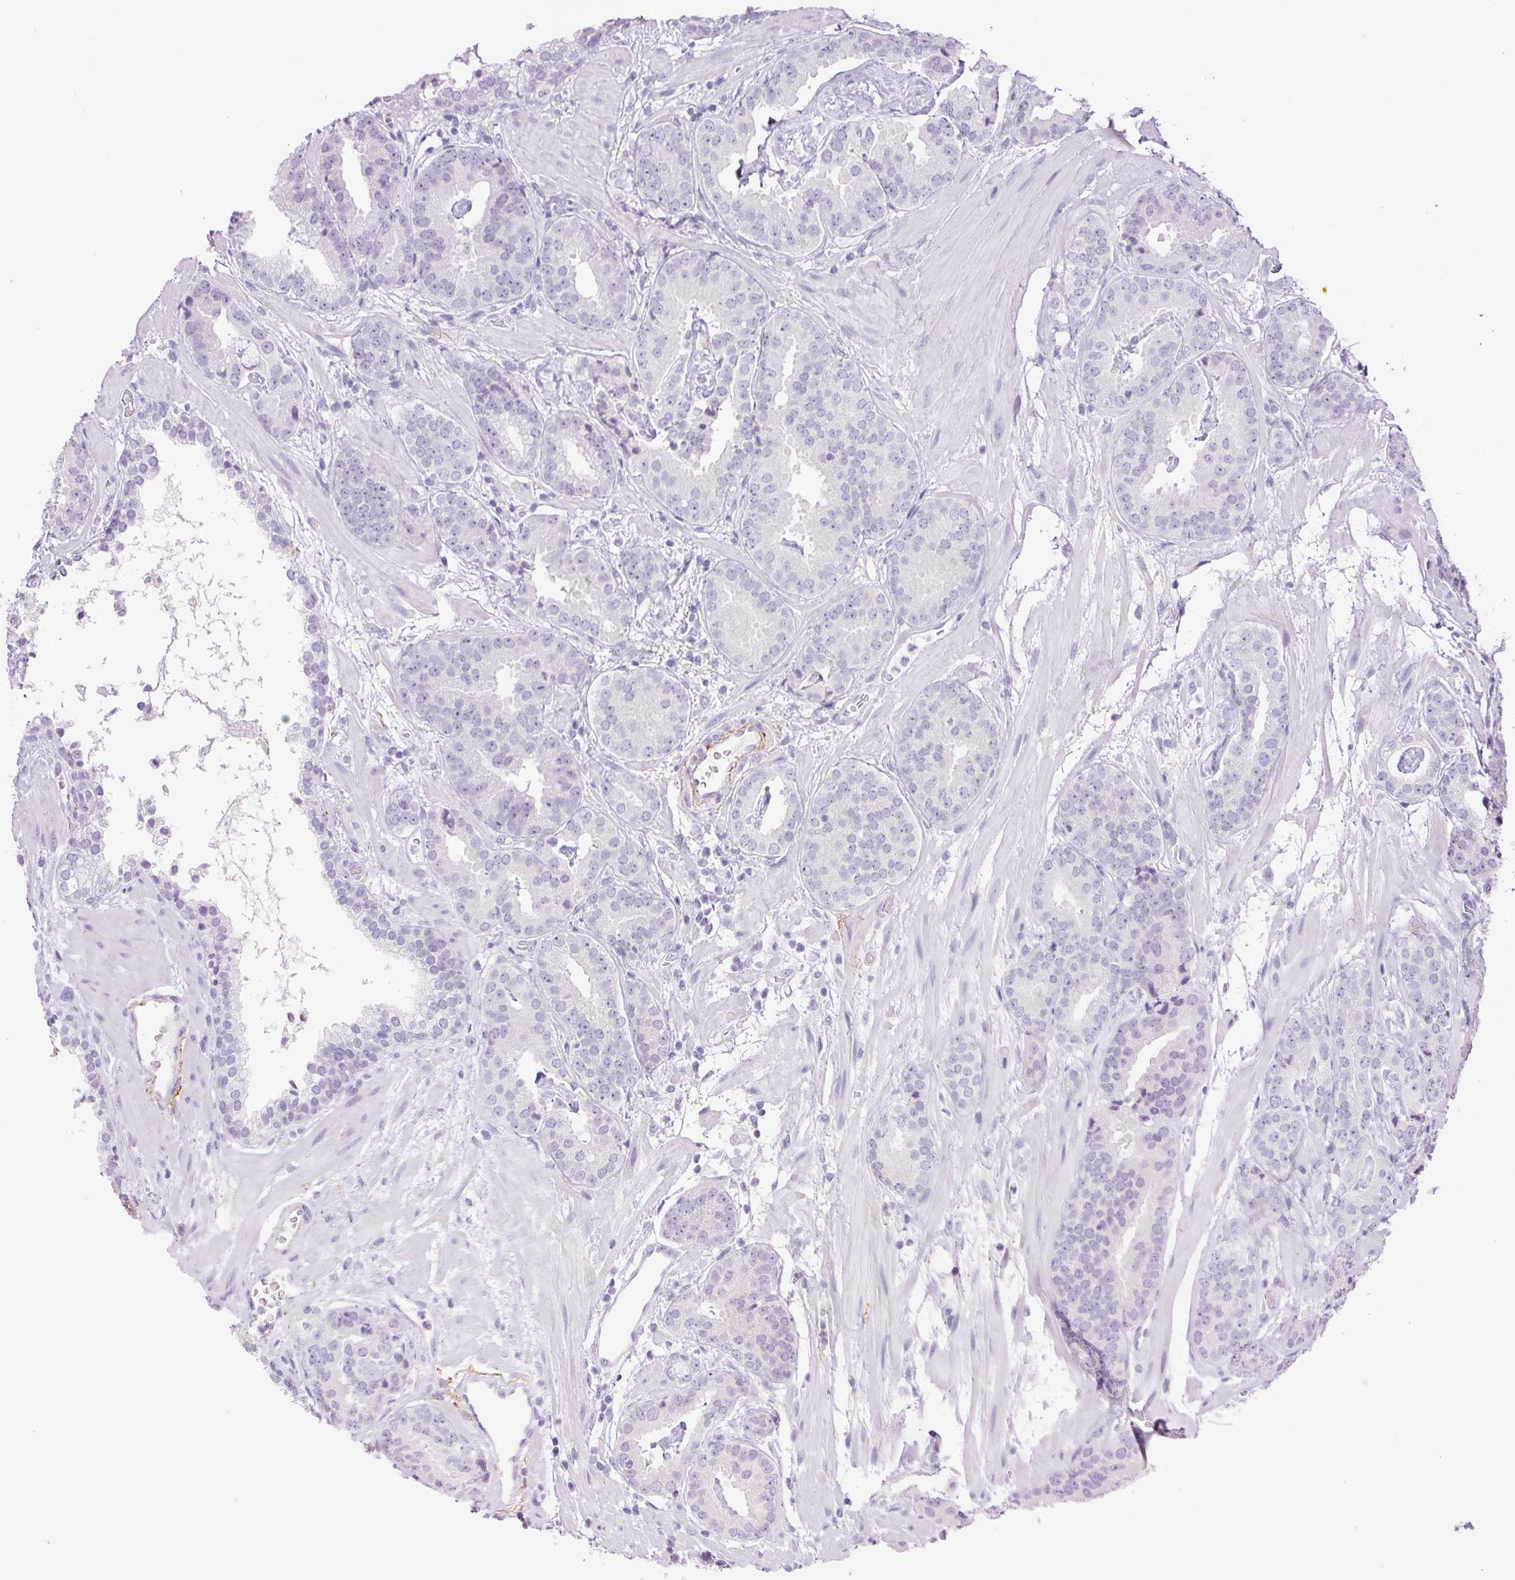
{"staining": {"intensity": "negative", "quantity": "none", "location": "none"}, "tissue": "prostate cancer", "cell_type": "Tumor cells", "image_type": "cancer", "snomed": [{"axis": "morphology", "description": "Adenocarcinoma, Low grade"}, {"axis": "topography", "description": "Prostate"}], "caption": "DAB immunohistochemical staining of human adenocarcinoma (low-grade) (prostate) demonstrates no significant staining in tumor cells.", "gene": "SP140L", "patient": {"sex": "male", "age": 62}}